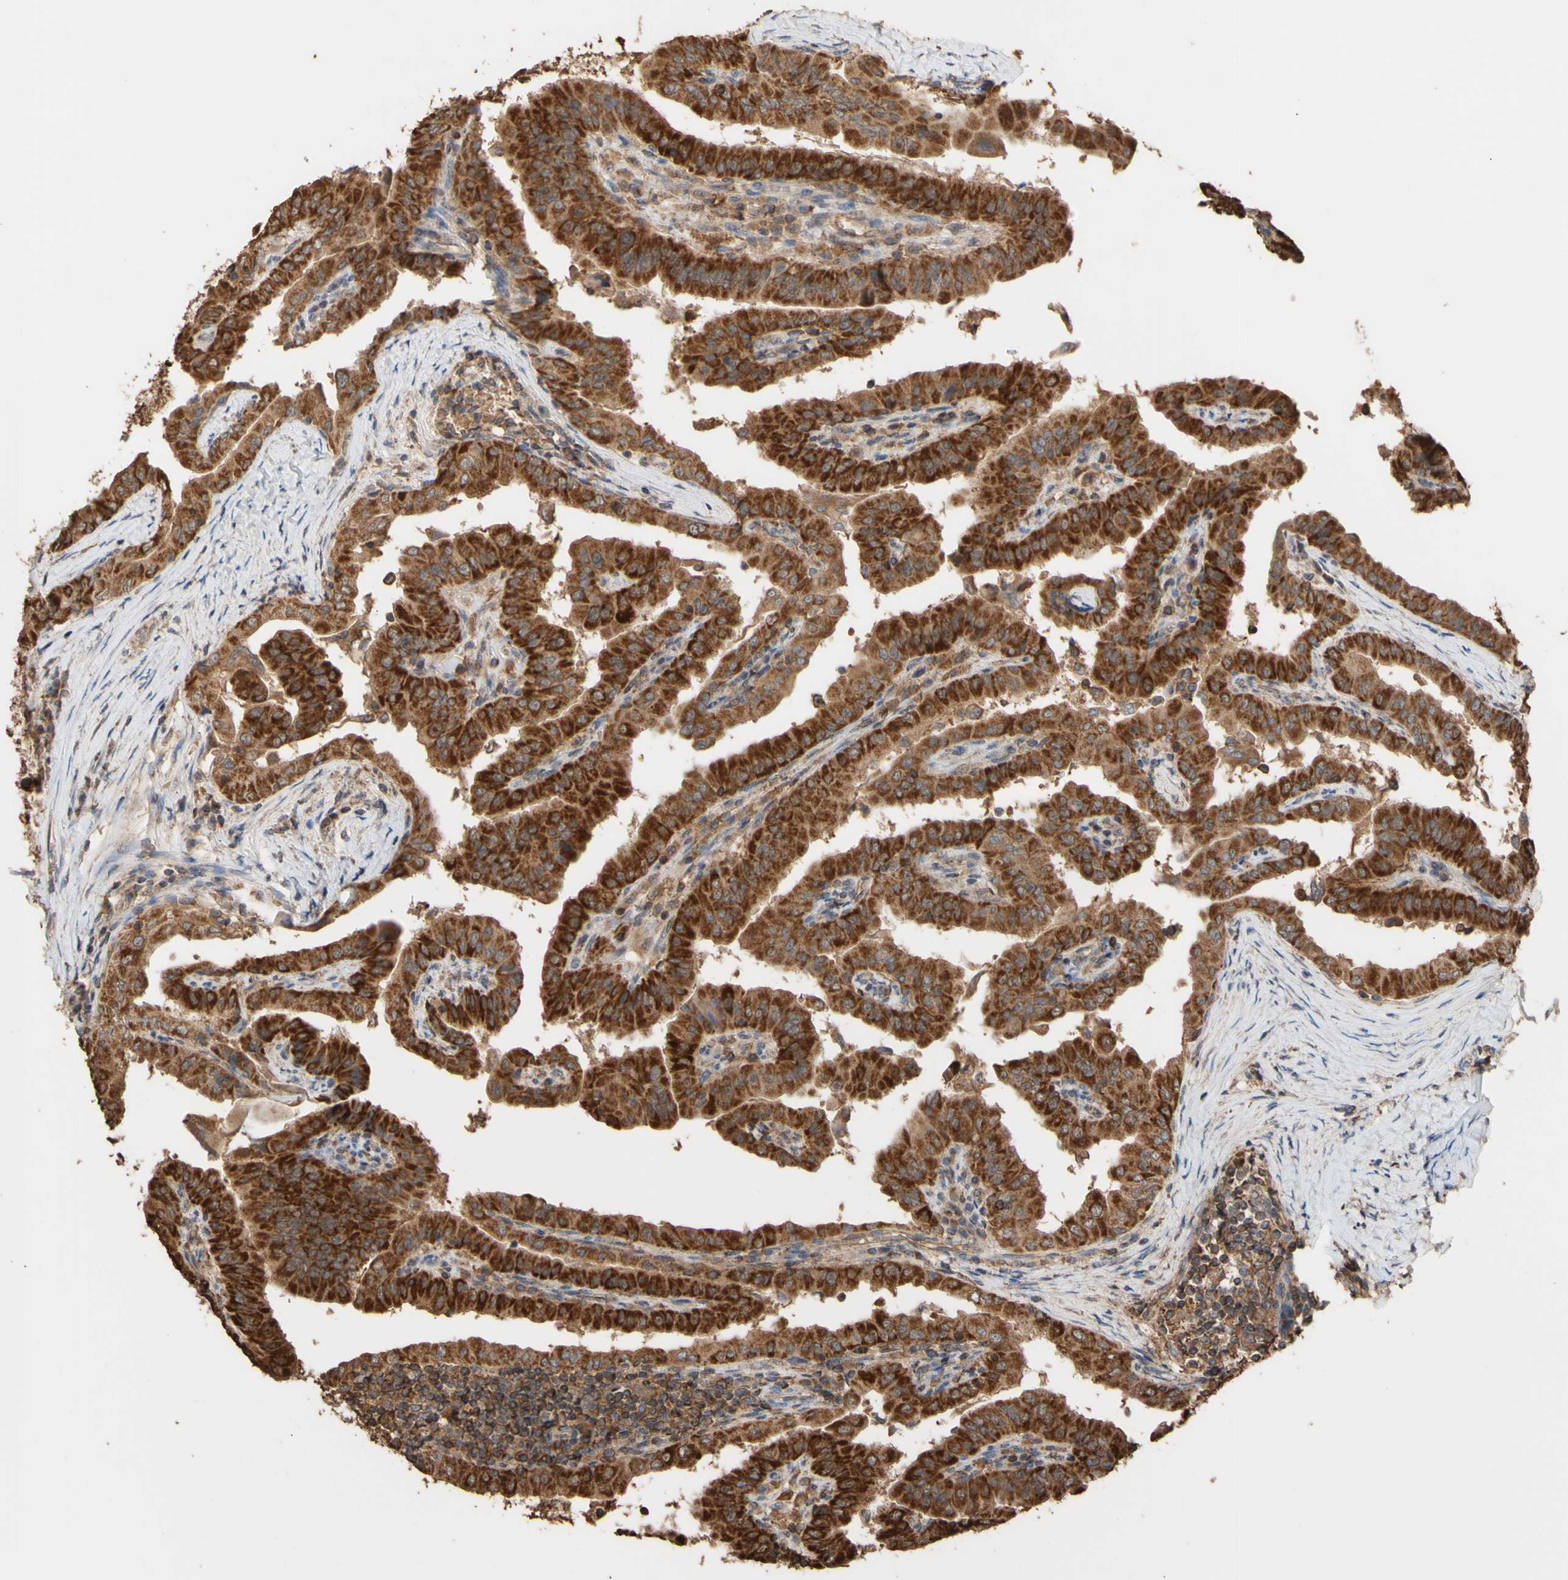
{"staining": {"intensity": "strong", "quantity": ">75%", "location": "cytoplasmic/membranous"}, "tissue": "thyroid cancer", "cell_type": "Tumor cells", "image_type": "cancer", "snomed": [{"axis": "morphology", "description": "Papillary adenocarcinoma, NOS"}, {"axis": "topography", "description": "Thyroid gland"}], "caption": "Protein staining displays strong cytoplasmic/membranous expression in about >75% of tumor cells in thyroid papillary adenocarcinoma.", "gene": "ALDH9A1", "patient": {"sex": "male", "age": 33}}